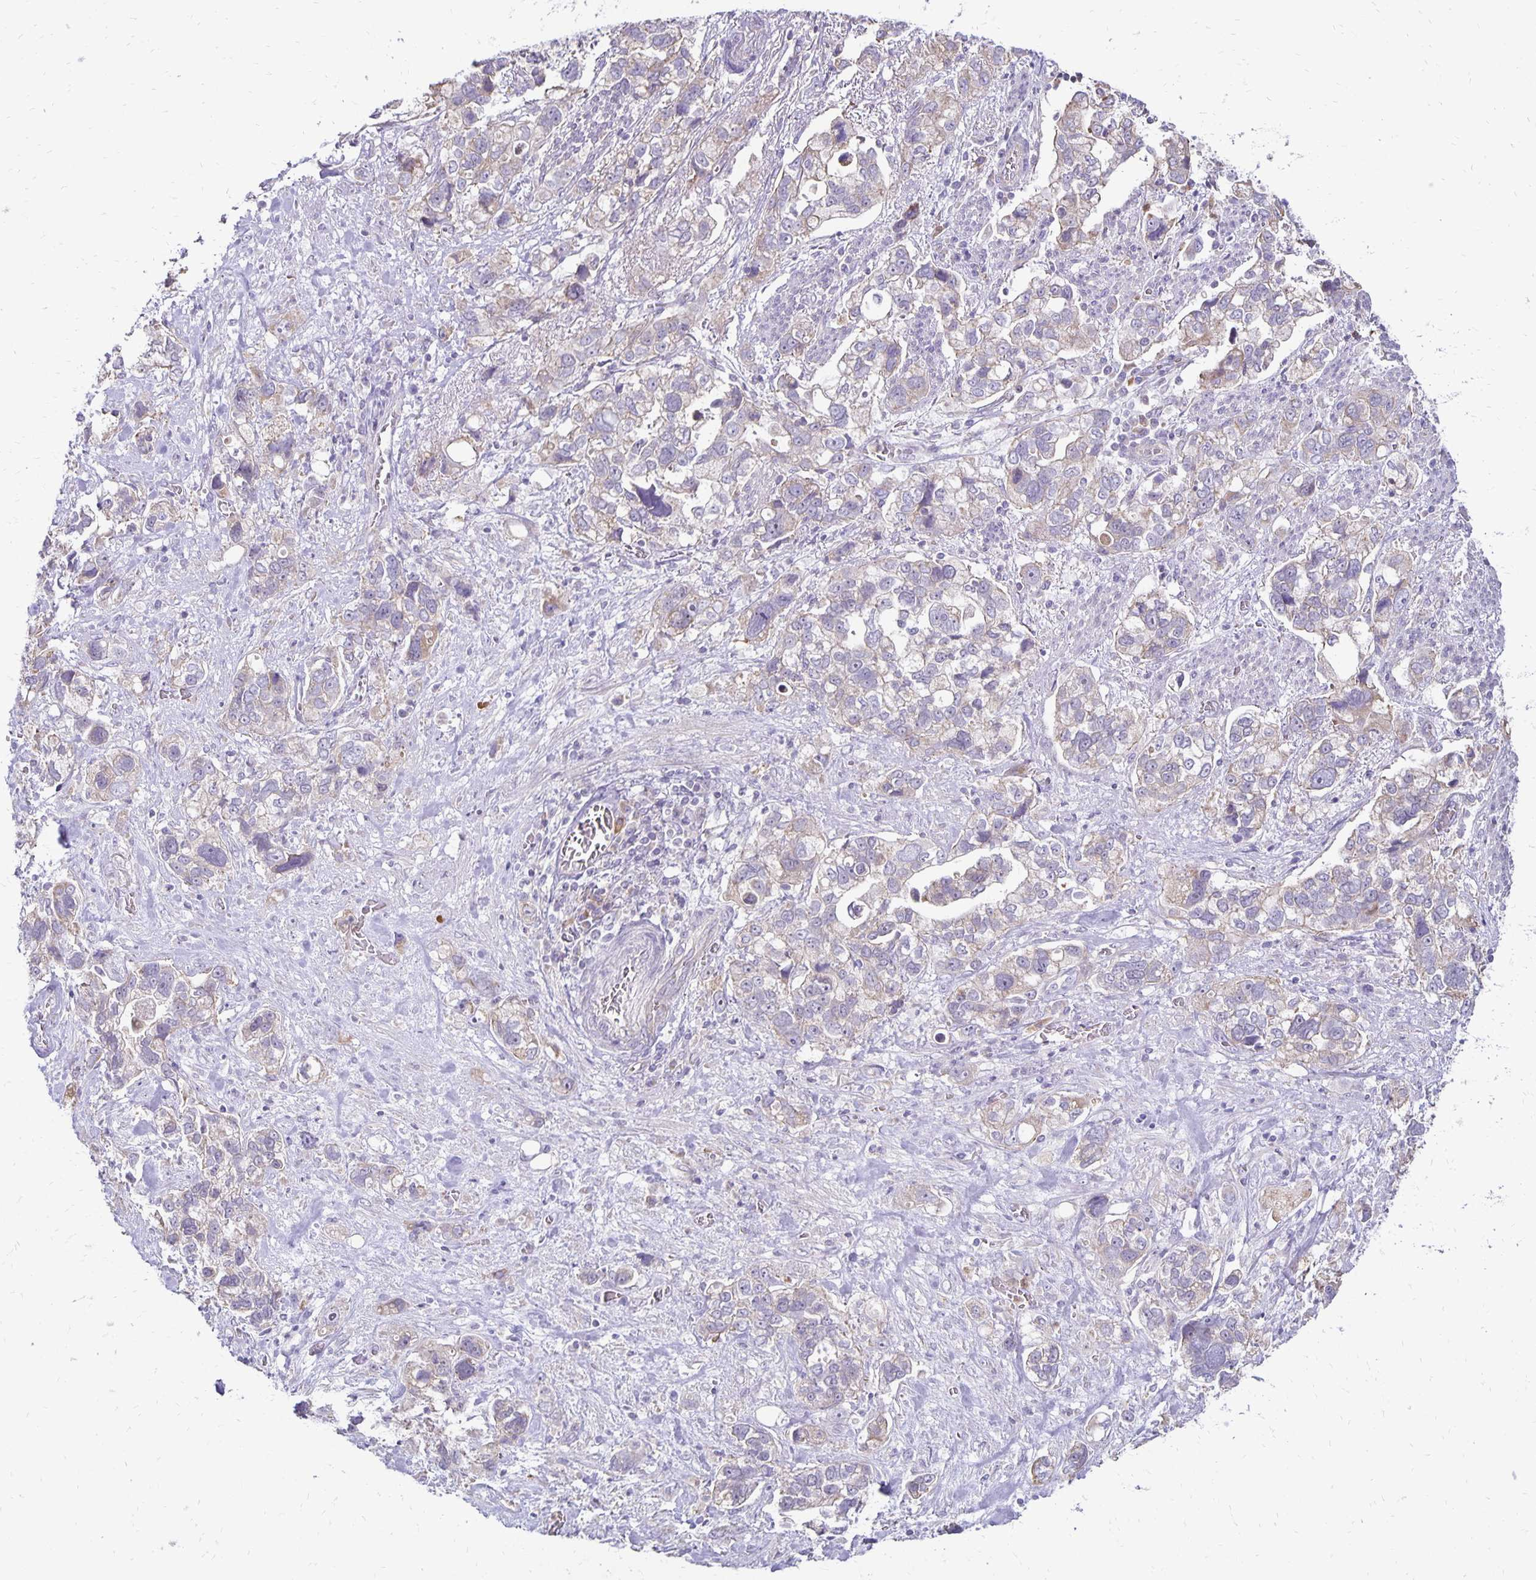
{"staining": {"intensity": "weak", "quantity": "<25%", "location": "cytoplasmic/membranous"}, "tissue": "stomach cancer", "cell_type": "Tumor cells", "image_type": "cancer", "snomed": [{"axis": "morphology", "description": "Adenocarcinoma, NOS"}, {"axis": "topography", "description": "Stomach, upper"}], "caption": "This is an immunohistochemistry photomicrograph of stomach cancer. There is no staining in tumor cells.", "gene": "FN3K", "patient": {"sex": "female", "age": 81}}